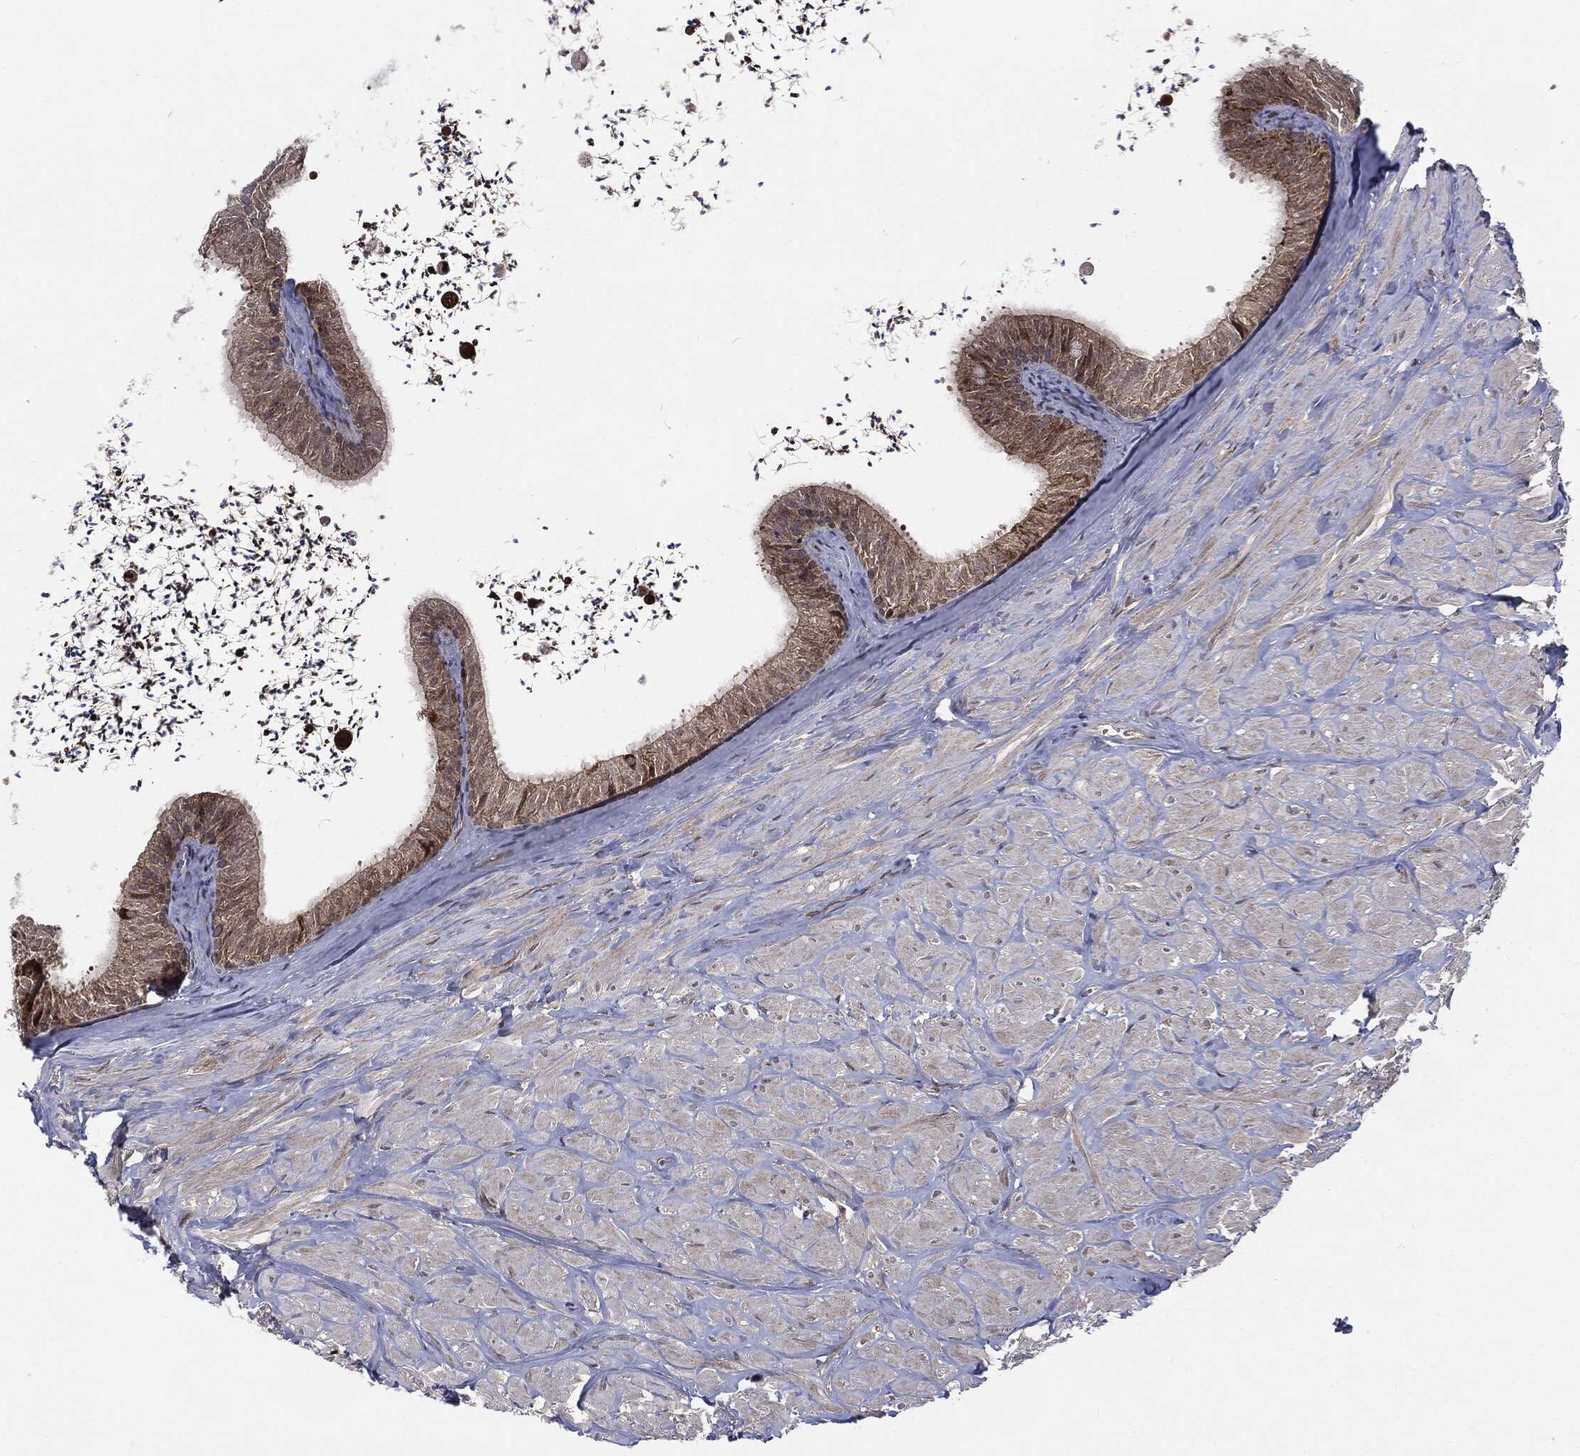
{"staining": {"intensity": "weak", "quantity": ">75%", "location": "cytoplasmic/membranous"}, "tissue": "epididymis", "cell_type": "Glandular cells", "image_type": "normal", "snomed": [{"axis": "morphology", "description": "Normal tissue, NOS"}, {"axis": "topography", "description": "Epididymis"}], "caption": "Immunohistochemistry (IHC) micrograph of unremarkable epididymis stained for a protein (brown), which displays low levels of weak cytoplasmic/membranous expression in approximately >75% of glandular cells.", "gene": "PTPA", "patient": {"sex": "male", "age": 32}}